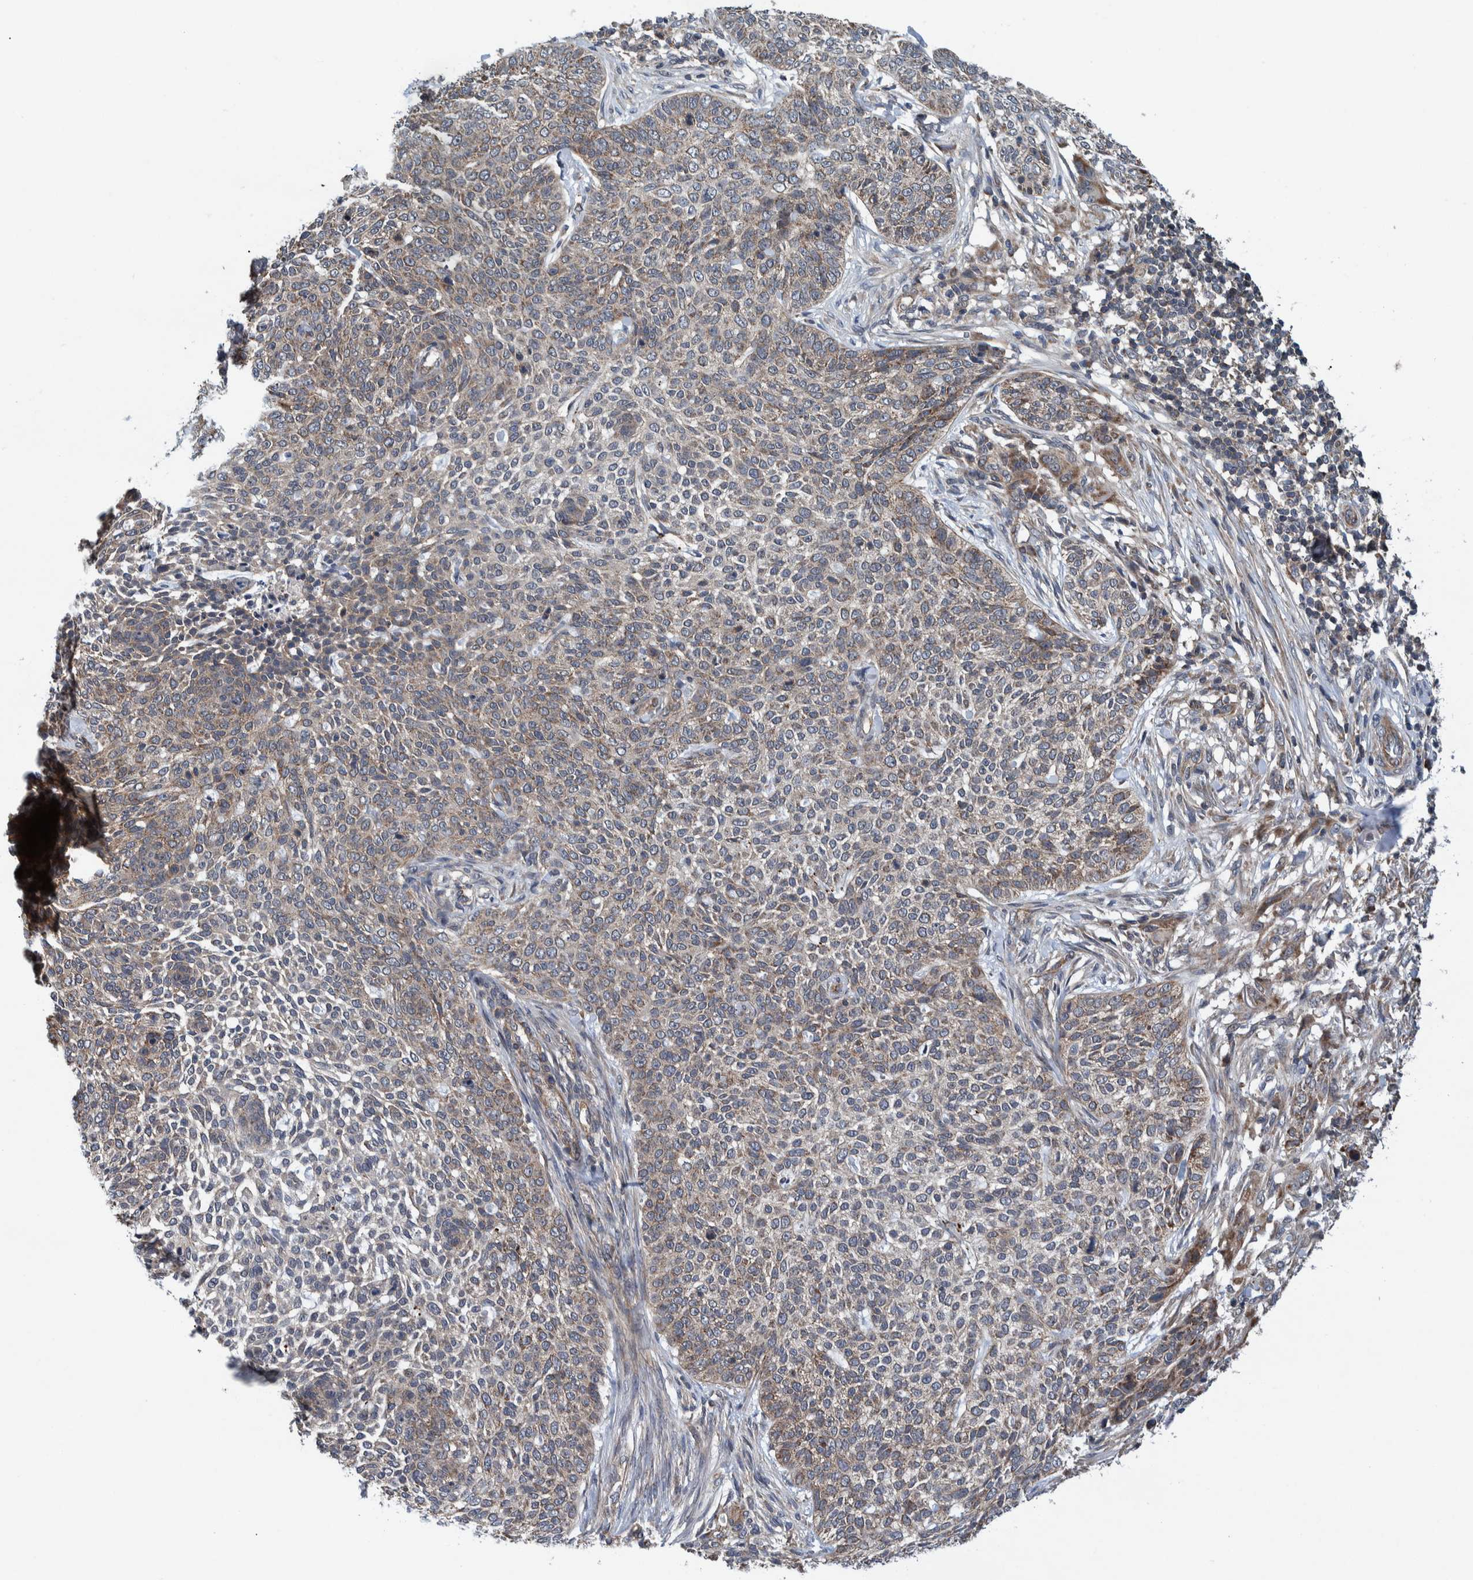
{"staining": {"intensity": "weak", "quantity": "25%-75%", "location": "cytoplasmic/membranous"}, "tissue": "skin cancer", "cell_type": "Tumor cells", "image_type": "cancer", "snomed": [{"axis": "morphology", "description": "Basal cell carcinoma"}, {"axis": "topography", "description": "Skin"}], "caption": "Approximately 25%-75% of tumor cells in skin cancer exhibit weak cytoplasmic/membranous protein staining as visualized by brown immunohistochemical staining.", "gene": "MRPS7", "patient": {"sex": "female", "age": 64}}